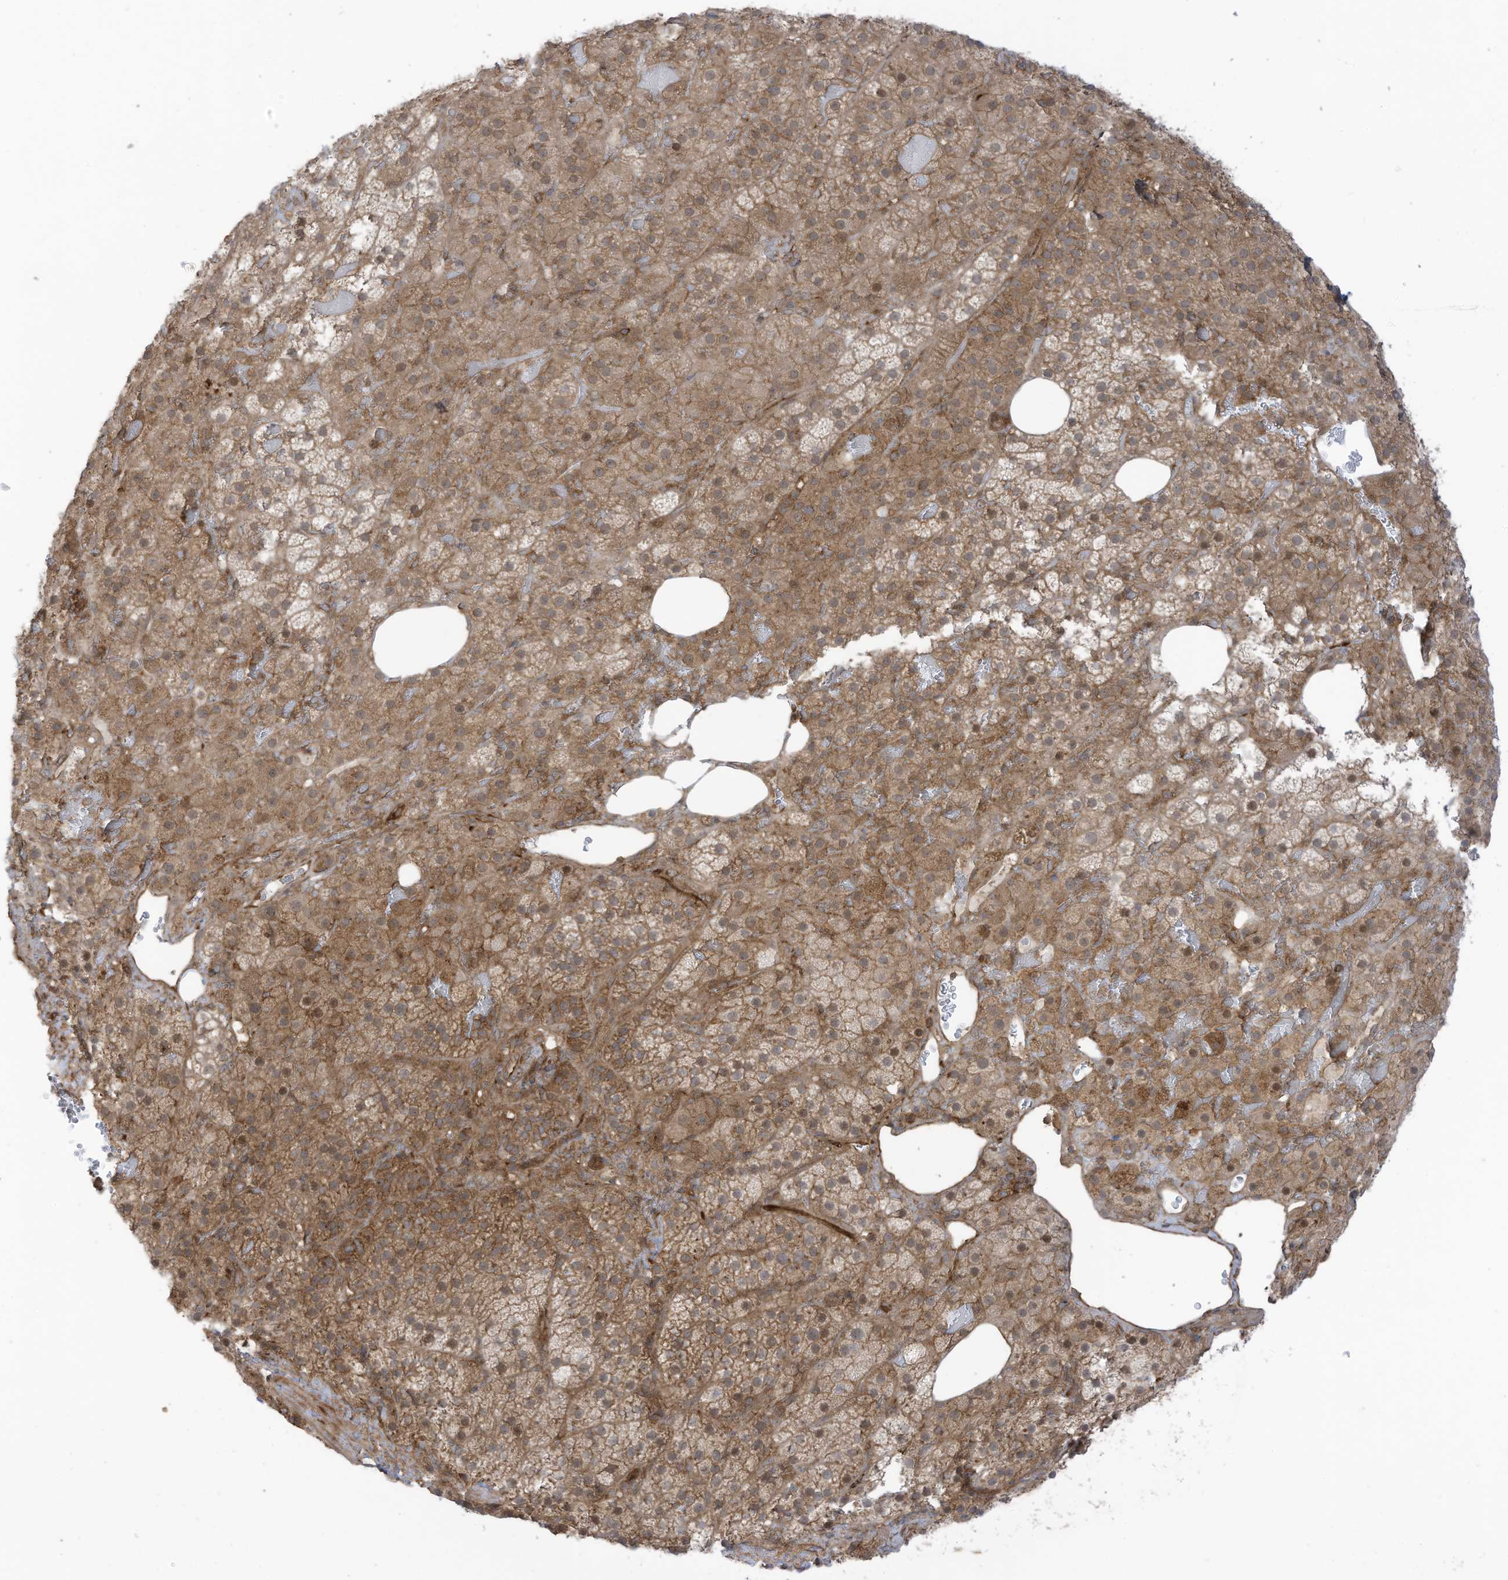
{"staining": {"intensity": "moderate", "quantity": "25%-75%", "location": "cytoplasmic/membranous"}, "tissue": "adrenal gland", "cell_type": "Glandular cells", "image_type": "normal", "snomed": [{"axis": "morphology", "description": "Normal tissue, NOS"}, {"axis": "topography", "description": "Adrenal gland"}], "caption": "Immunohistochemistry staining of unremarkable adrenal gland, which shows medium levels of moderate cytoplasmic/membranous positivity in about 25%-75% of glandular cells indicating moderate cytoplasmic/membranous protein expression. The staining was performed using DAB (3,3'-diaminobenzidine) (brown) for protein detection and nuclei were counterstained in hematoxylin (blue).", "gene": "REPS1", "patient": {"sex": "female", "age": 59}}